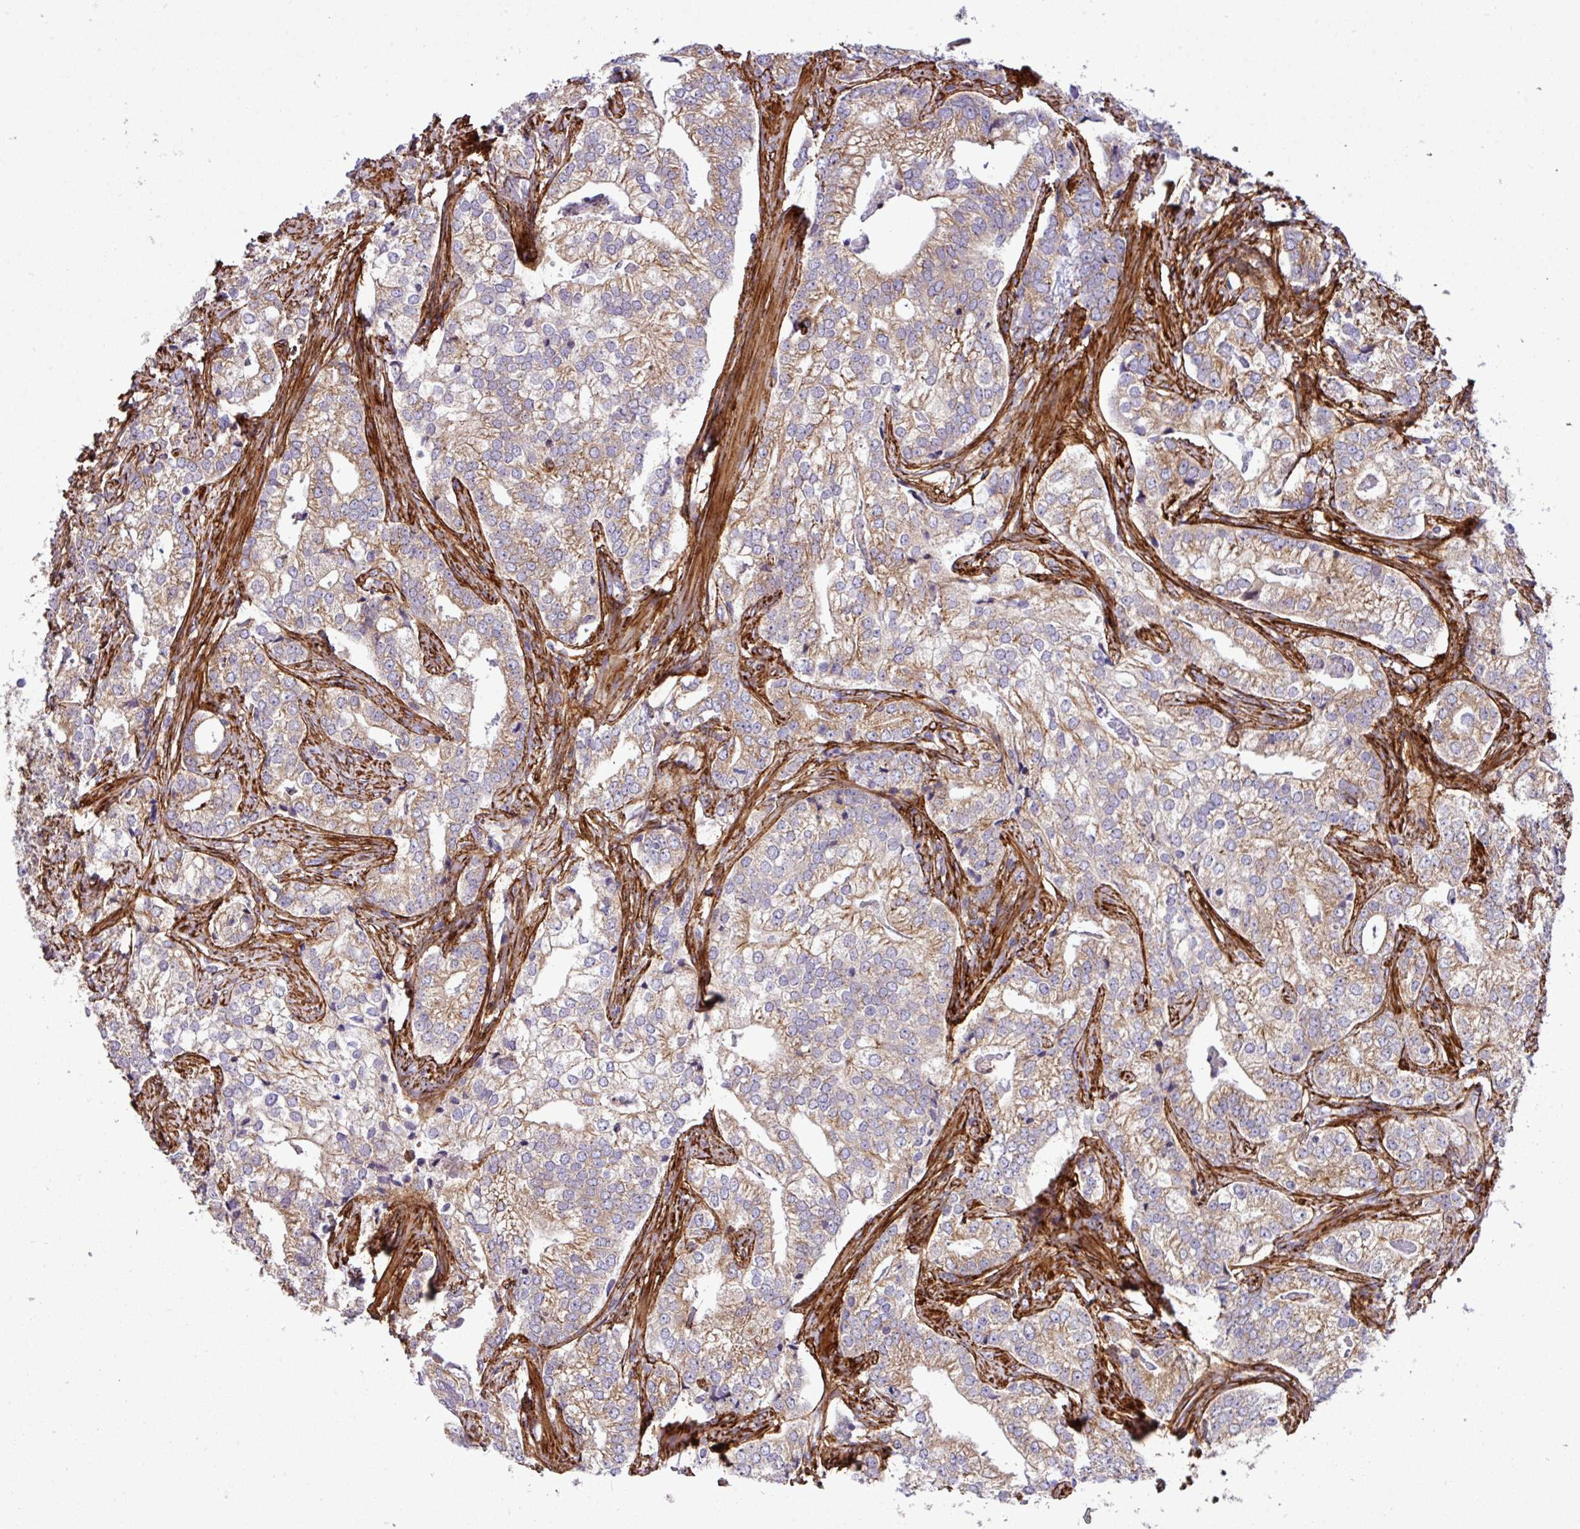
{"staining": {"intensity": "moderate", "quantity": "25%-75%", "location": "cytoplasmic/membranous"}, "tissue": "prostate cancer", "cell_type": "Tumor cells", "image_type": "cancer", "snomed": [{"axis": "morphology", "description": "Adenocarcinoma, High grade"}, {"axis": "topography", "description": "Prostate"}], "caption": "Immunohistochemistry (IHC) image of neoplastic tissue: human prostate cancer (adenocarcinoma (high-grade)) stained using immunohistochemistry (IHC) reveals medium levels of moderate protein expression localized specifically in the cytoplasmic/membranous of tumor cells, appearing as a cytoplasmic/membranous brown color.", "gene": "FAM47E", "patient": {"sex": "male", "age": 69}}